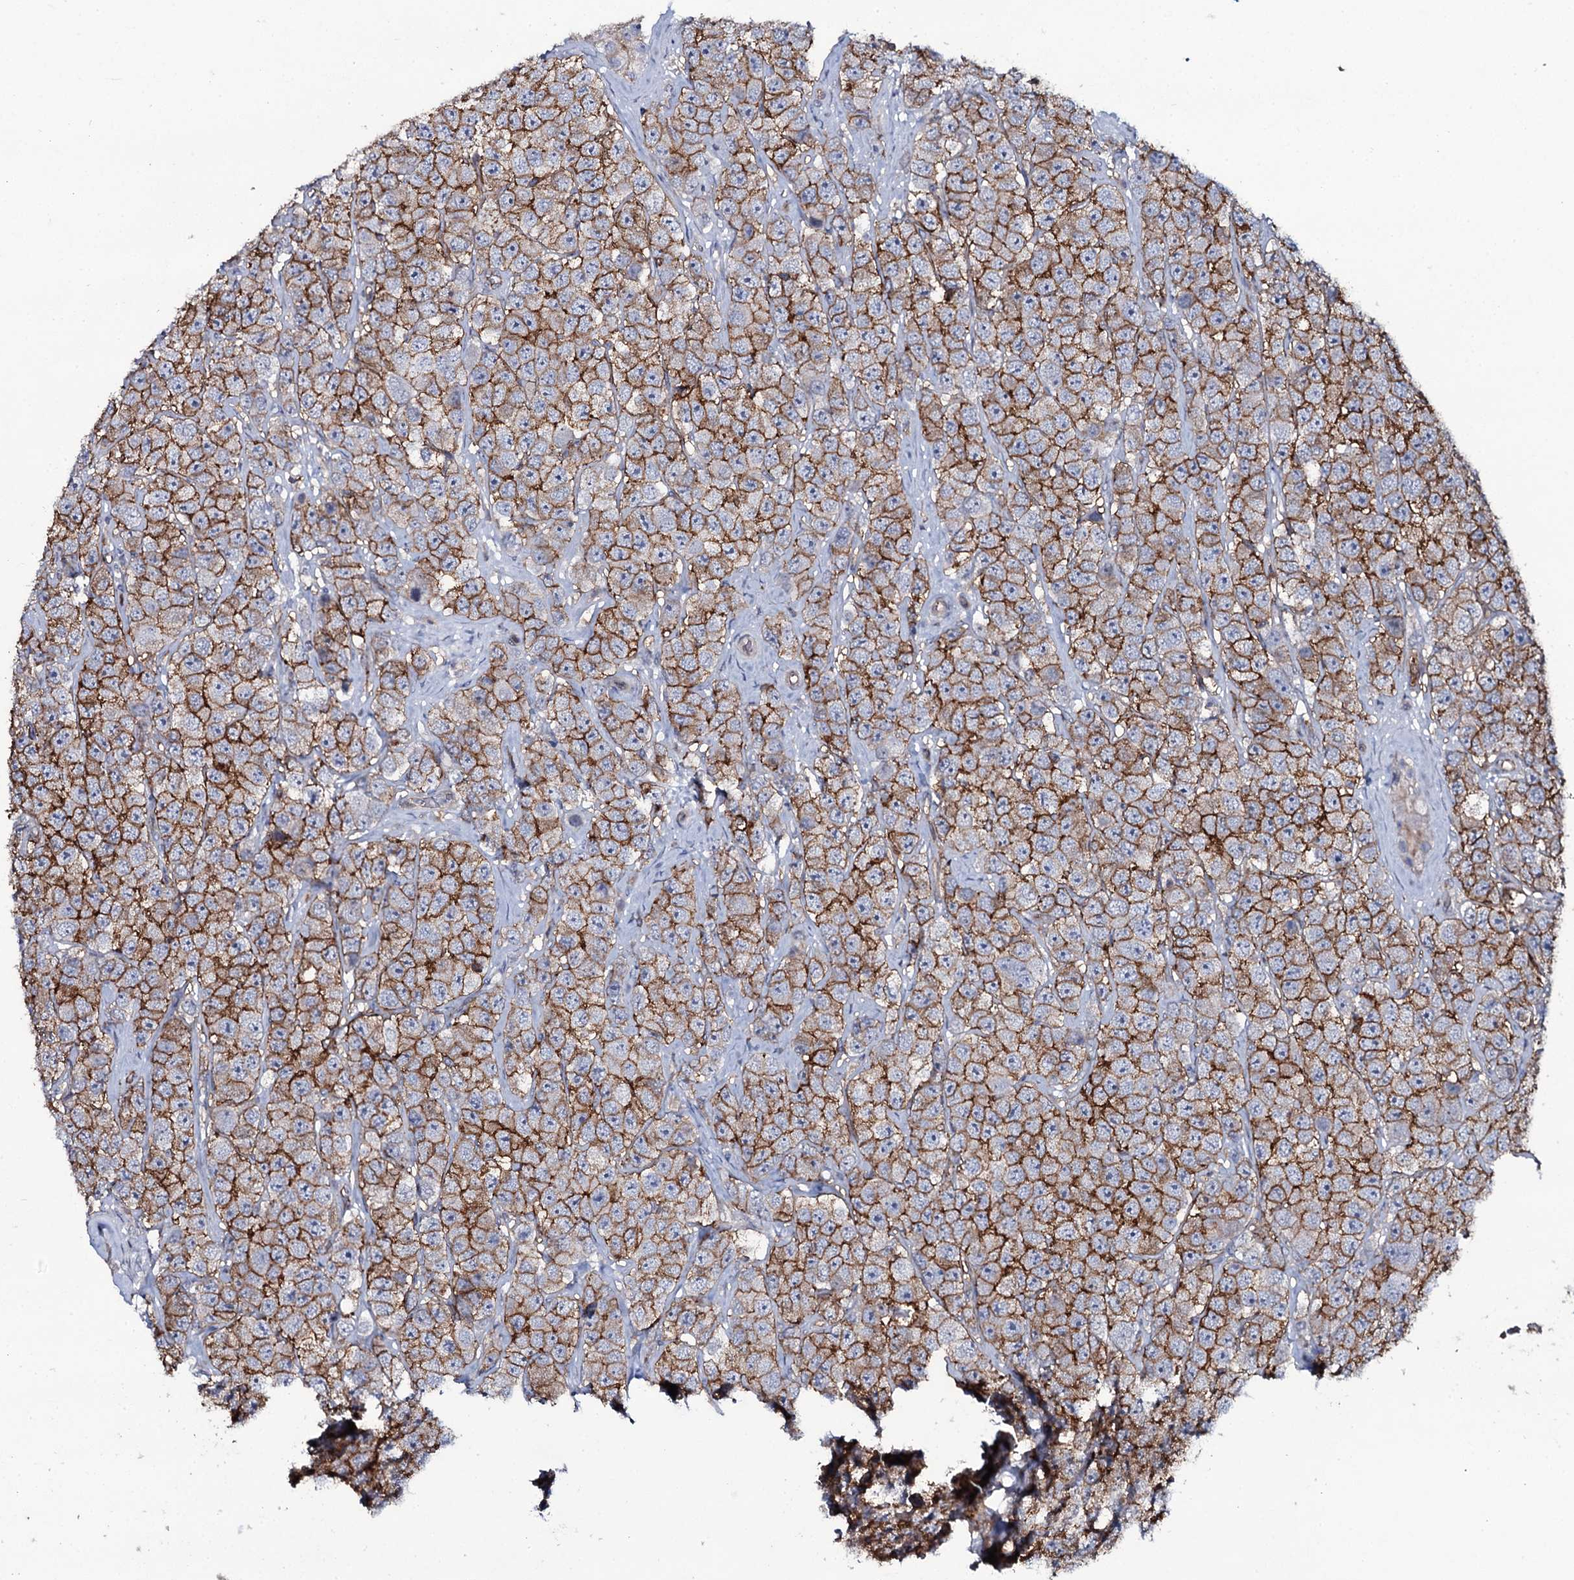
{"staining": {"intensity": "strong", "quantity": ">75%", "location": "cytoplasmic/membranous"}, "tissue": "testis cancer", "cell_type": "Tumor cells", "image_type": "cancer", "snomed": [{"axis": "morphology", "description": "Seminoma, NOS"}, {"axis": "topography", "description": "Testis"}], "caption": "Protein expression analysis of testis seminoma demonstrates strong cytoplasmic/membranous expression in approximately >75% of tumor cells.", "gene": "SNAP23", "patient": {"sex": "male", "age": 28}}